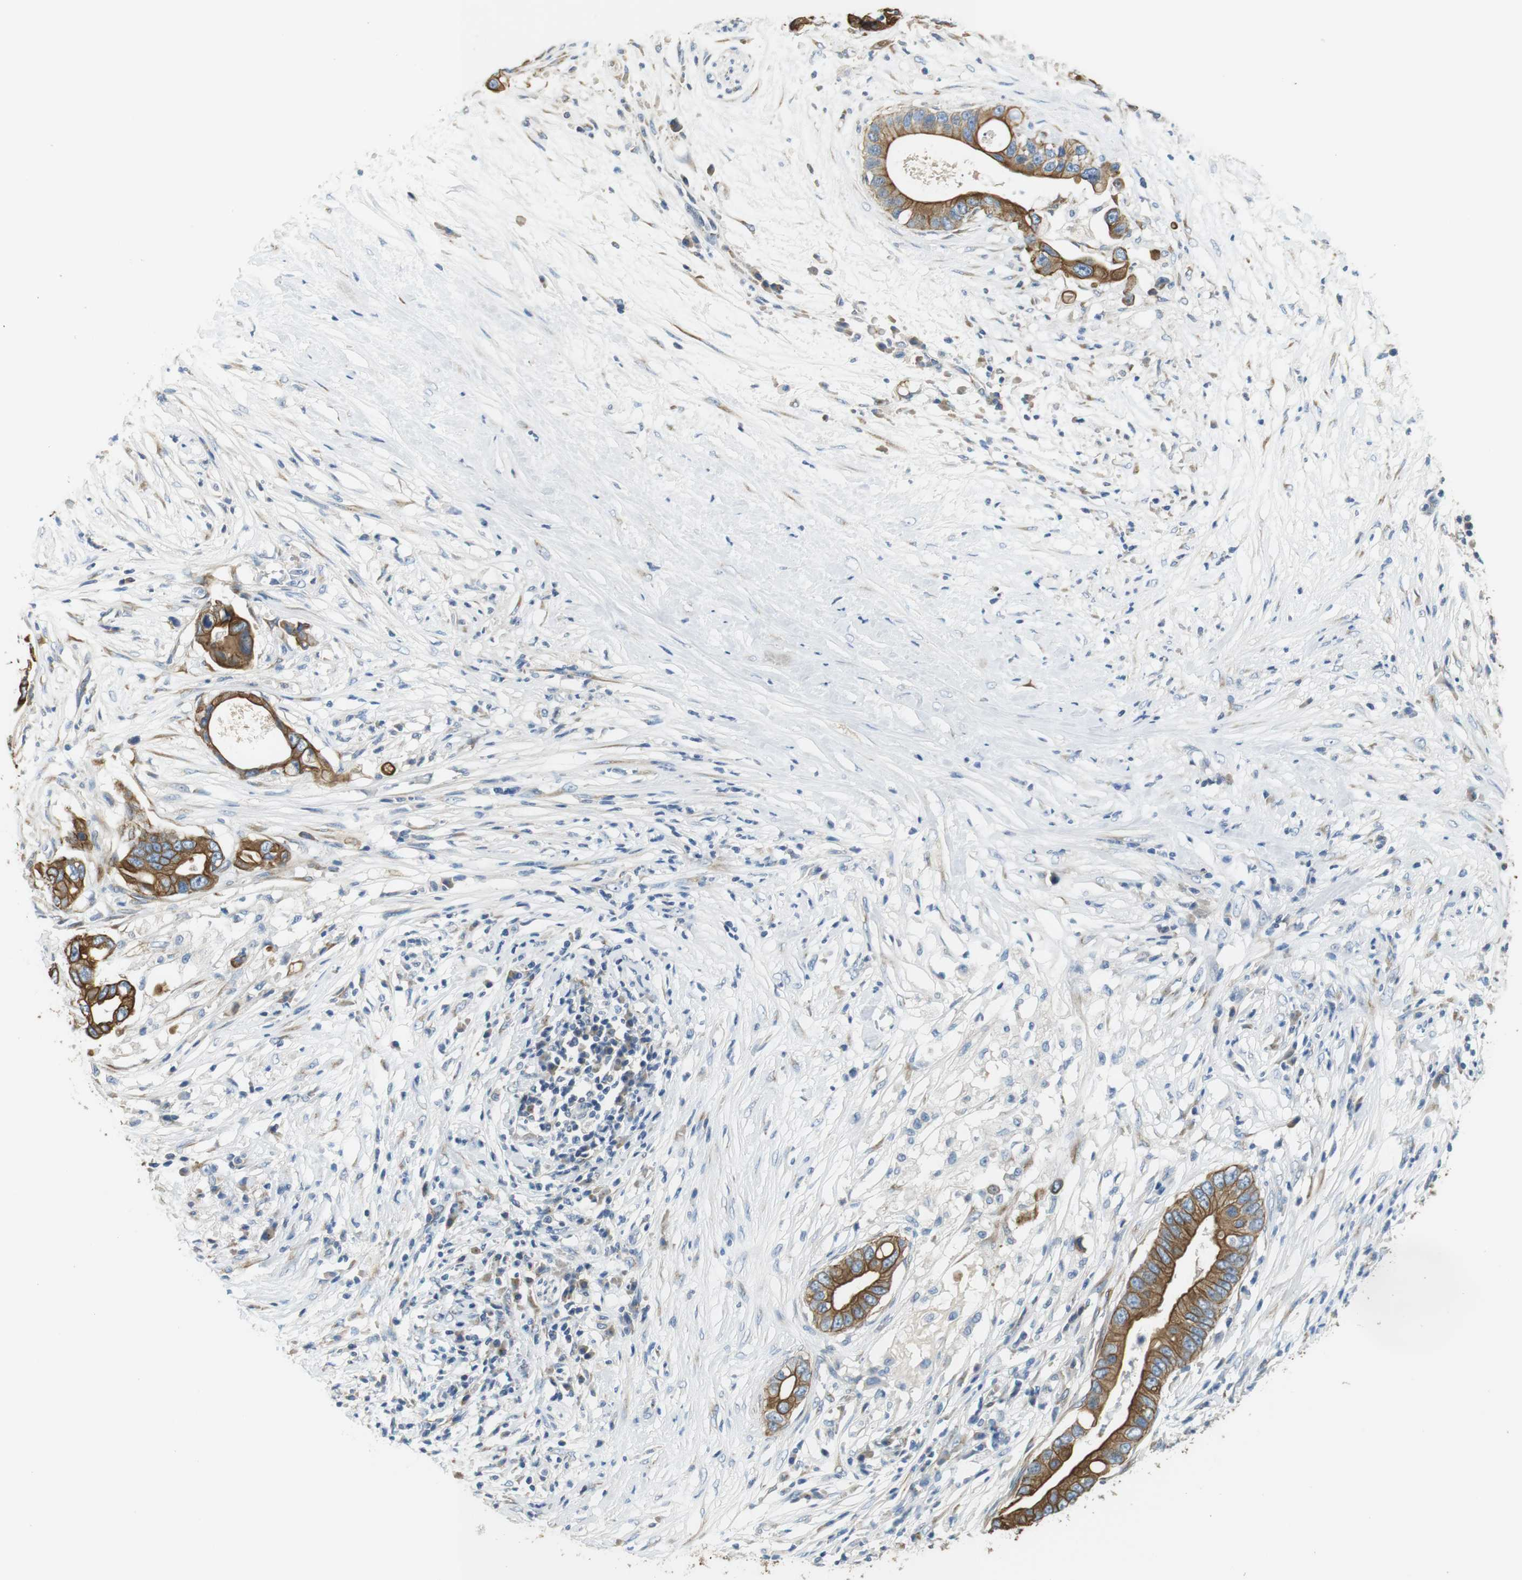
{"staining": {"intensity": "moderate", "quantity": ">75%", "location": "cytoplasmic/membranous"}, "tissue": "pancreatic cancer", "cell_type": "Tumor cells", "image_type": "cancer", "snomed": [{"axis": "morphology", "description": "Adenocarcinoma, NOS"}, {"axis": "topography", "description": "Pancreas"}], "caption": "A medium amount of moderate cytoplasmic/membranous staining is appreciated in approximately >75% of tumor cells in pancreatic adenocarcinoma tissue.", "gene": "UNC5CL", "patient": {"sex": "male", "age": 77}}